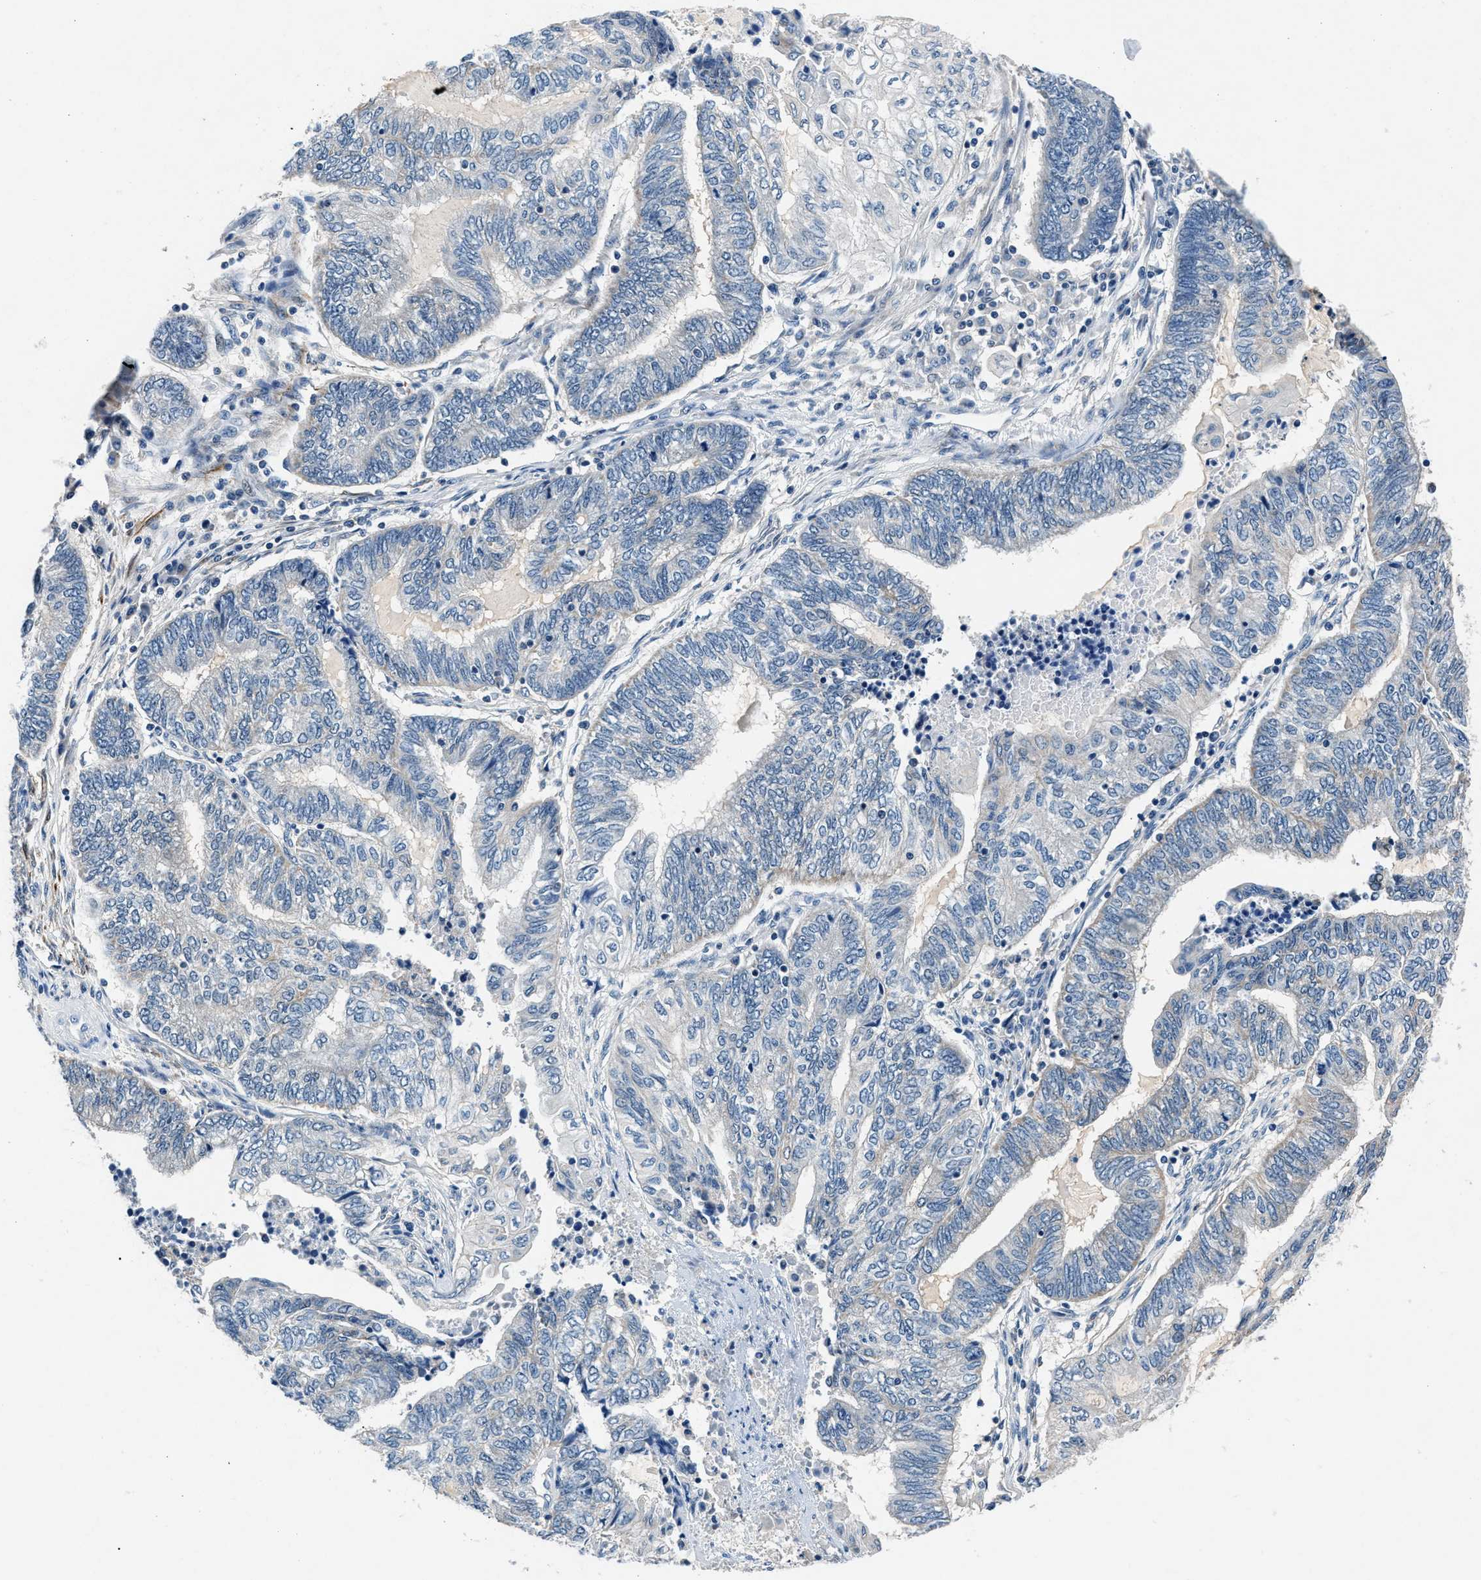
{"staining": {"intensity": "negative", "quantity": "none", "location": "none"}, "tissue": "endometrial cancer", "cell_type": "Tumor cells", "image_type": "cancer", "snomed": [{"axis": "morphology", "description": "Adenocarcinoma, NOS"}, {"axis": "topography", "description": "Uterus"}, {"axis": "topography", "description": "Endometrium"}], "caption": "A high-resolution histopathology image shows IHC staining of endometrial cancer, which reveals no significant staining in tumor cells.", "gene": "DENND6B", "patient": {"sex": "female", "age": 70}}